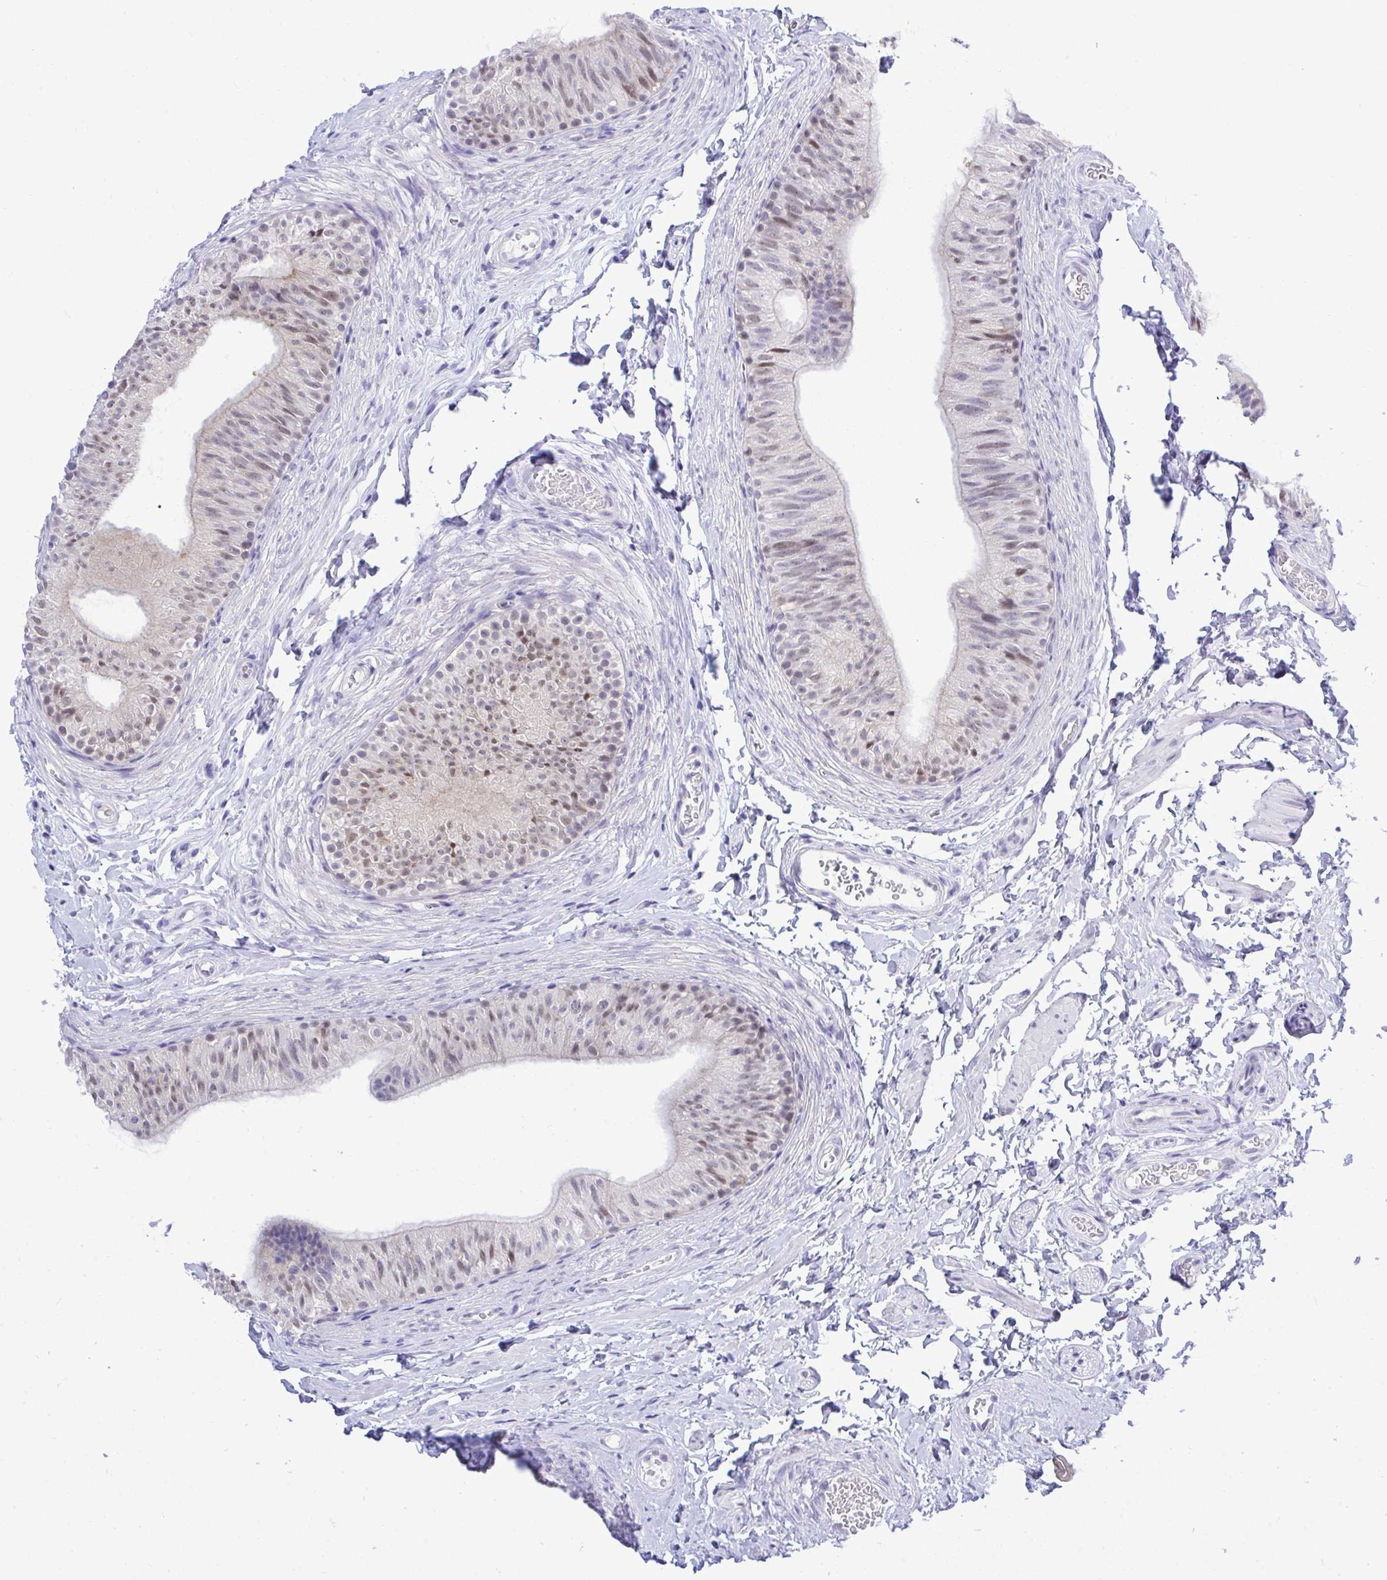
{"staining": {"intensity": "moderate", "quantity": "25%-75%", "location": "nuclear"}, "tissue": "epididymis", "cell_type": "Glandular cells", "image_type": "normal", "snomed": [{"axis": "morphology", "description": "Normal tissue, NOS"}, {"axis": "topography", "description": "Epididymis, spermatic cord, NOS"}, {"axis": "topography", "description": "Epididymis"}, {"axis": "topography", "description": "Peripheral nerve tissue"}], "caption": "This micrograph reveals immunohistochemistry staining of unremarkable human epididymis, with medium moderate nuclear expression in approximately 25%-75% of glandular cells.", "gene": "THOP1", "patient": {"sex": "male", "age": 29}}